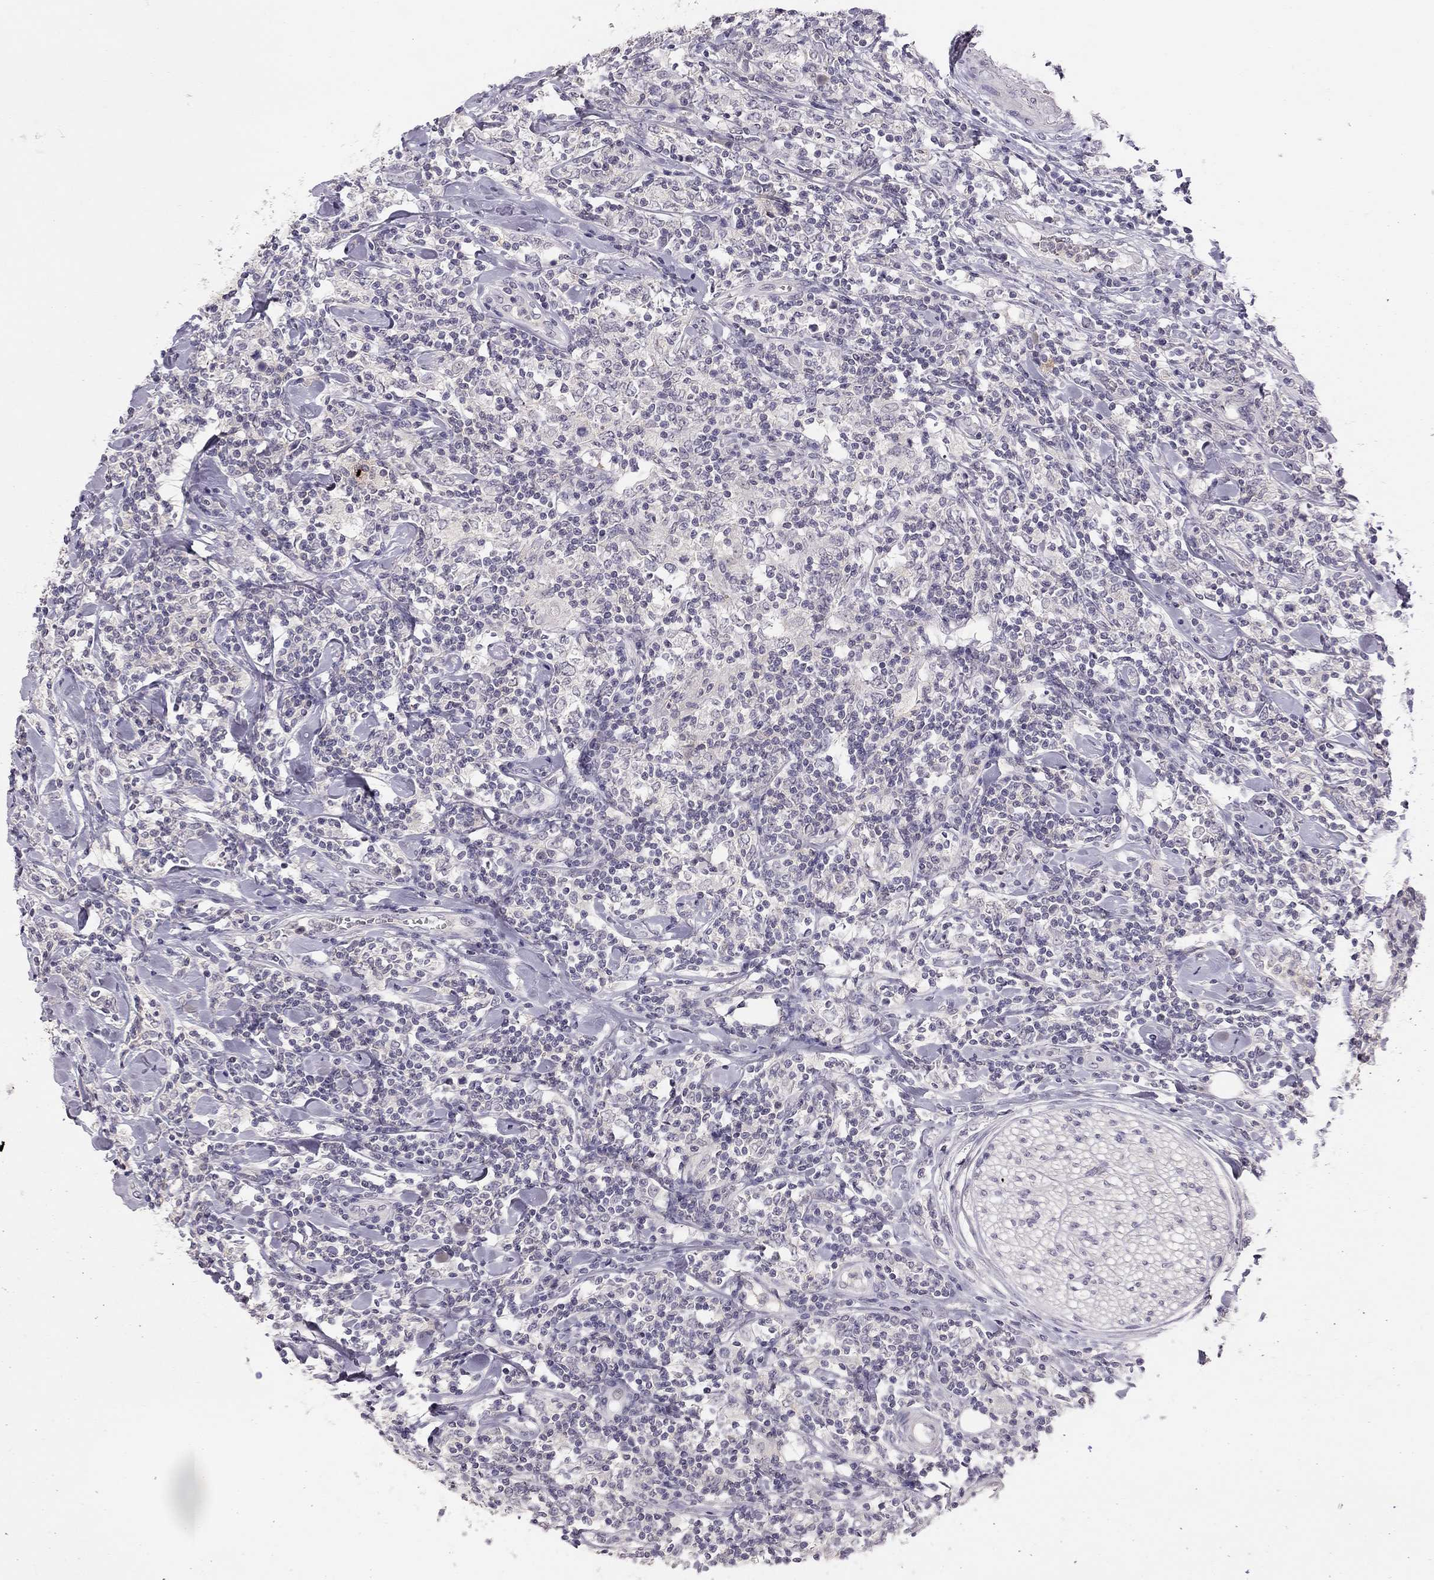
{"staining": {"intensity": "negative", "quantity": "none", "location": "none"}, "tissue": "lymphoma", "cell_type": "Tumor cells", "image_type": "cancer", "snomed": [{"axis": "morphology", "description": "Malignant lymphoma, non-Hodgkin's type, High grade"}, {"axis": "topography", "description": "Lymph node"}], "caption": "IHC image of lymphoma stained for a protein (brown), which displays no positivity in tumor cells. (Immunohistochemistry, brightfield microscopy, high magnification).", "gene": "ADORA2A", "patient": {"sex": "female", "age": 84}}